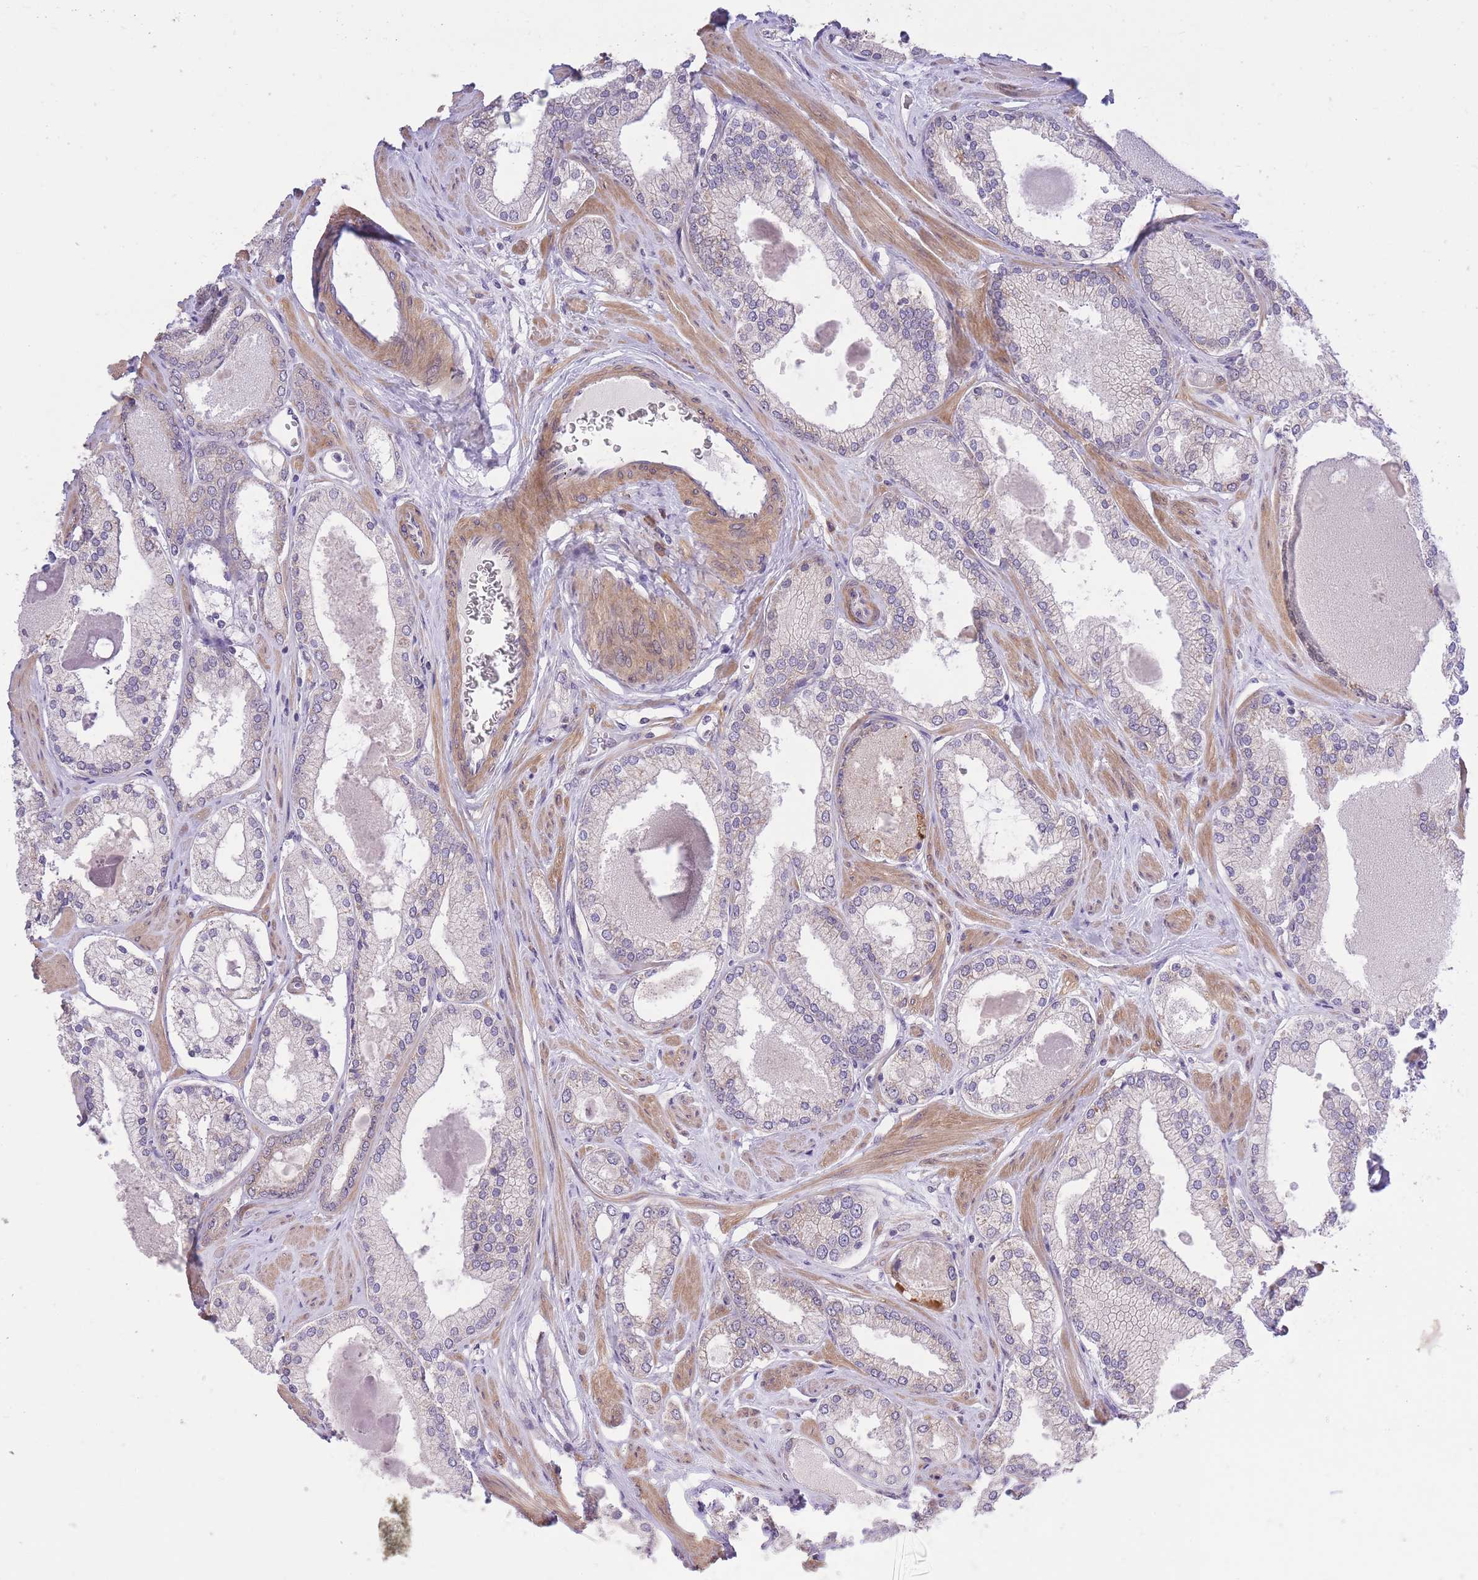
{"staining": {"intensity": "weak", "quantity": "<25%", "location": "cytoplasmic/membranous"}, "tissue": "prostate cancer", "cell_type": "Tumor cells", "image_type": "cancer", "snomed": [{"axis": "morphology", "description": "Adenocarcinoma, Low grade"}, {"axis": "topography", "description": "Prostate"}], "caption": "High power microscopy image of an IHC histopathology image of low-grade adenocarcinoma (prostate), revealing no significant positivity in tumor cells. Brightfield microscopy of immunohistochemistry stained with DAB (brown) and hematoxylin (blue), captured at high magnification.", "gene": "ELOA2", "patient": {"sex": "male", "age": 42}}